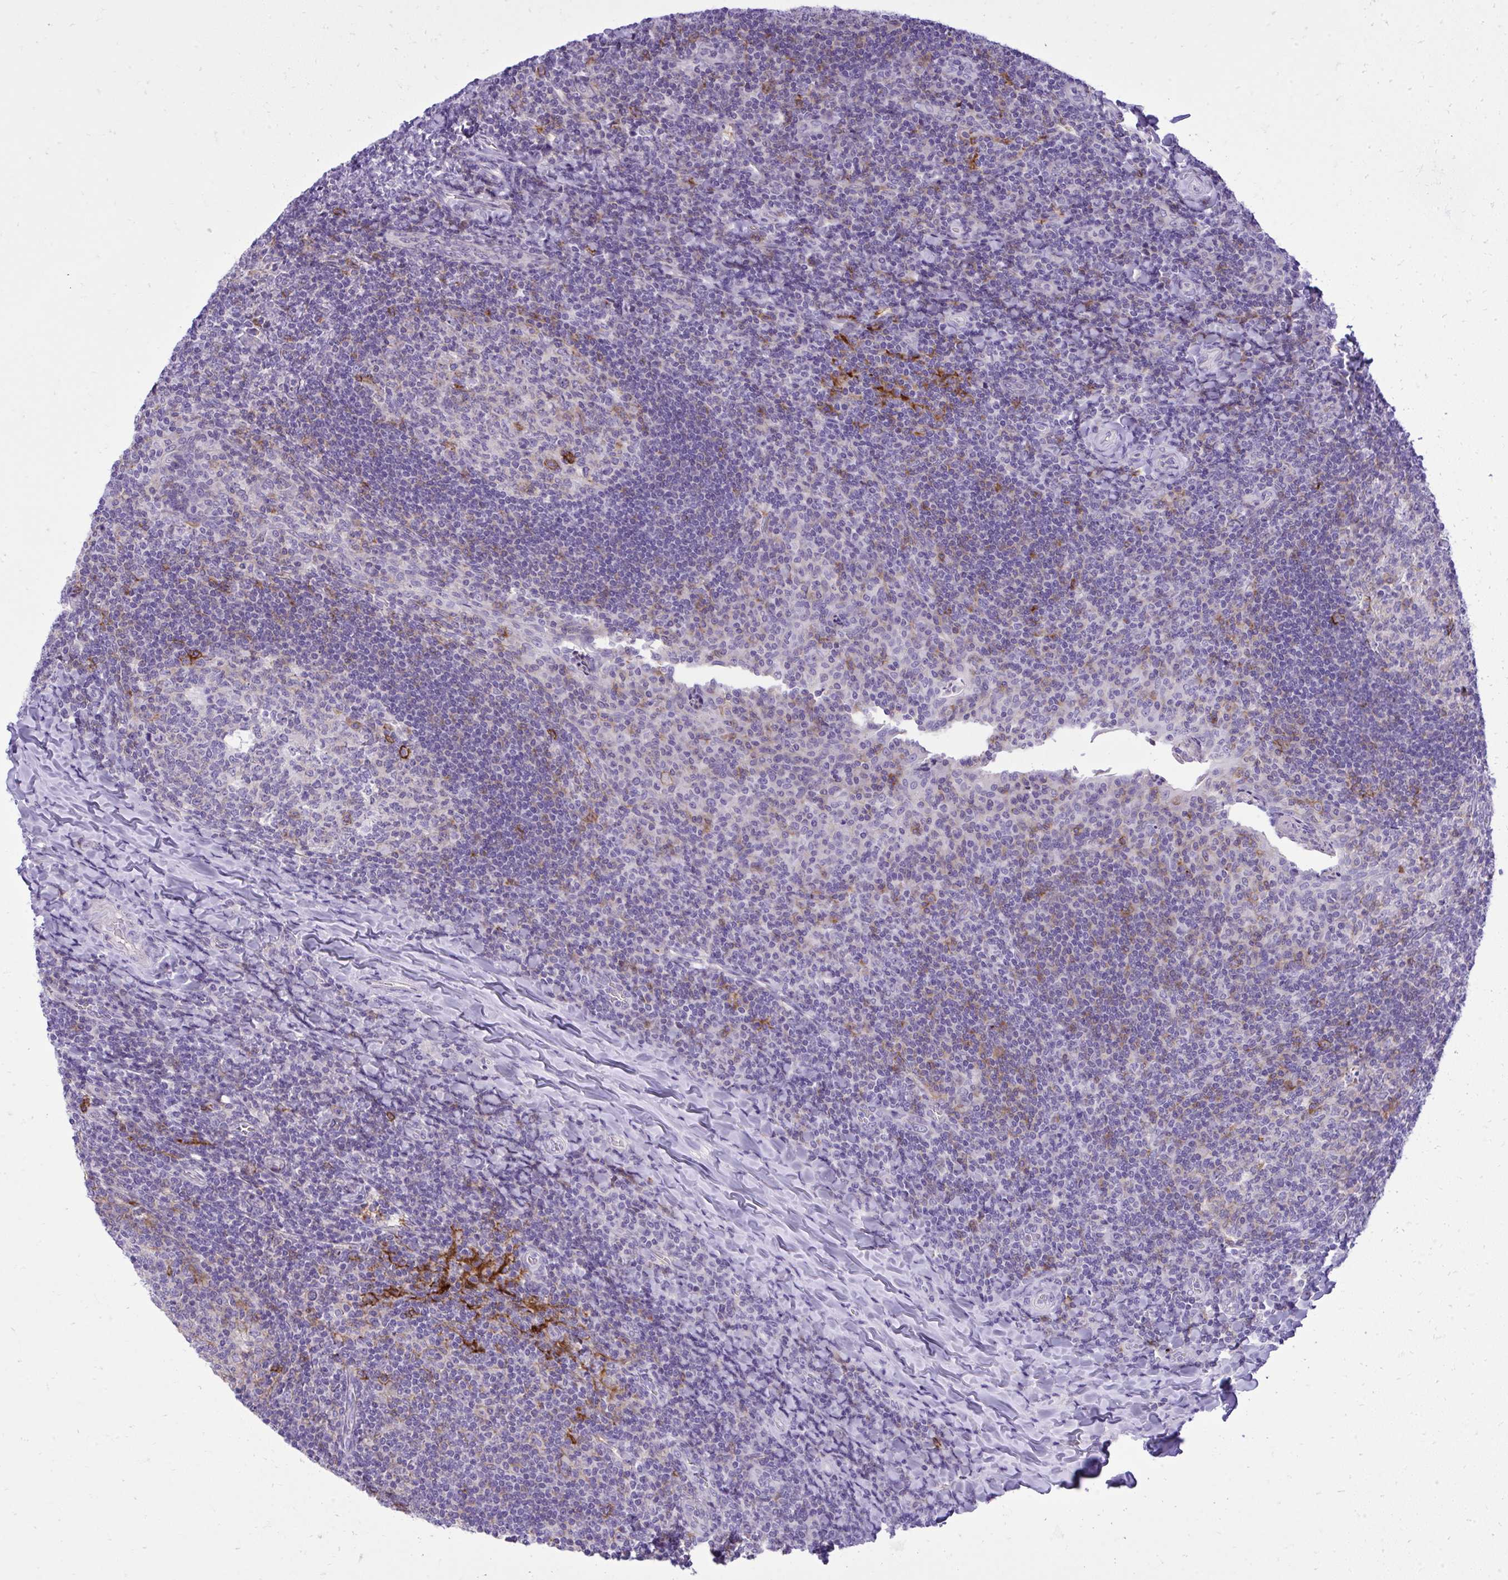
{"staining": {"intensity": "moderate", "quantity": "<25%", "location": "cytoplasmic/membranous"}, "tissue": "tonsil", "cell_type": "Germinal center cells", "image_type": "normal", "snomed": [{"axis": "morphology", "description": "Normal tissue, NOS"}, {"axis": "topography", "description": "Tonsil"}], "caption": "Immunohistochemistry (DAB) staining of unremarkable human tonsil shows moderate cytoplasmic/membranous protein expression in approximately <25% of germinal center cells.", "gene": "PITPNM3", "patient": {"sex": "male", "age": 17}}